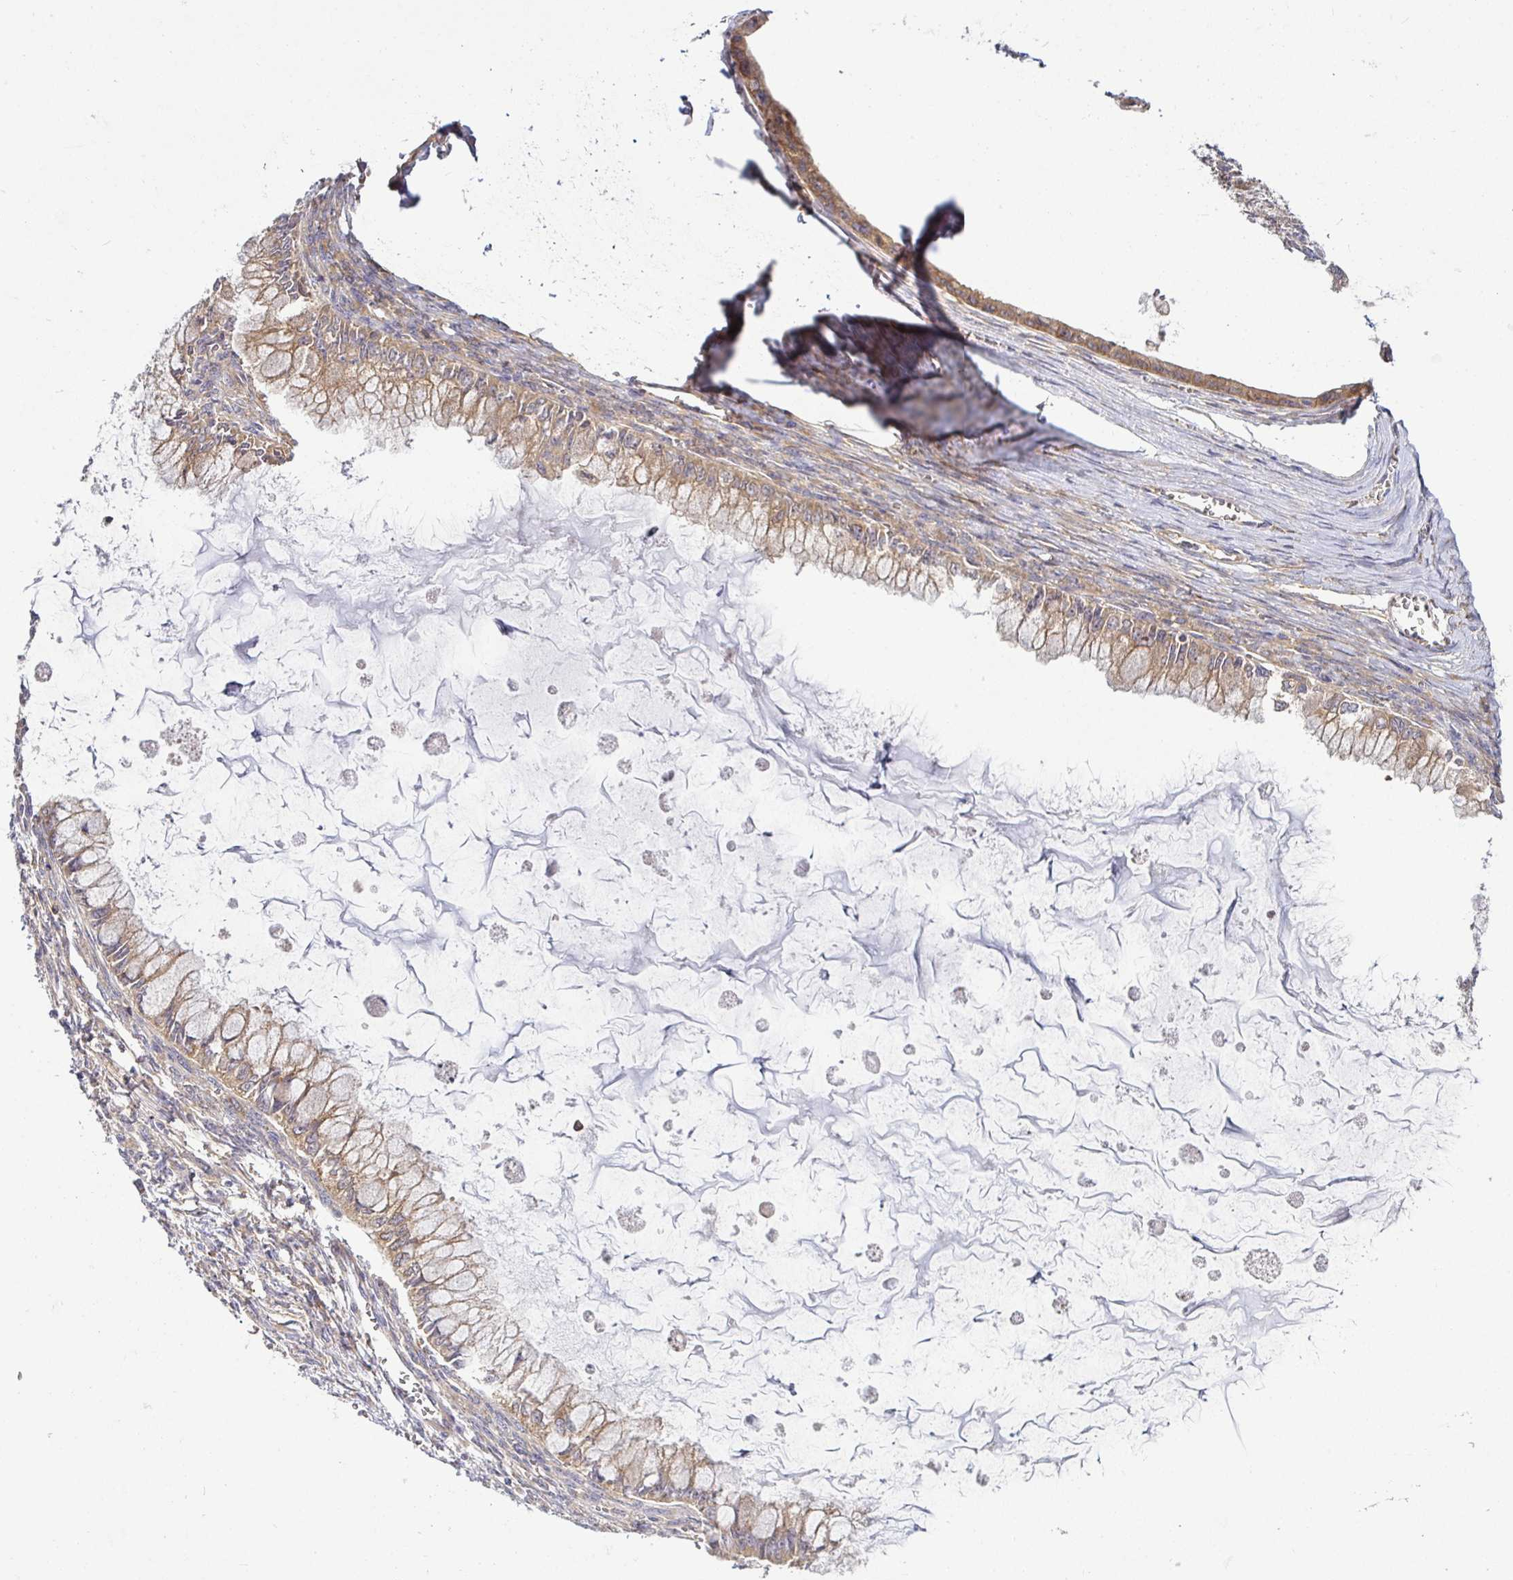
{"staining": {"intensity": "moderate", "quantity": ">75%", "location": "cytoplasmic/membranous"}, "tissue": "ovarian cancer", "cell_type": "Tumor cells", "image_type": "cancer", "snomed": [{"axis": "morphology", "description": "Cystadenocarcinoma, mucinous, NOS"}, {"axis": "topography", "description": "Ovary"}], "caption": "Immunohistochemistry (IHC) micrograph of neoplastic tissue: ovarian mucinous cystadenocarcinoma stained using IHC exhibits medium levels of moderate protein expression localized specifically in the cytoplasmic/membranous of tumor cells, appearing as a cytoplasmic/membranous brown color.", "gene": "SNX8", "patient": {"sex": "female", "age": 34}}